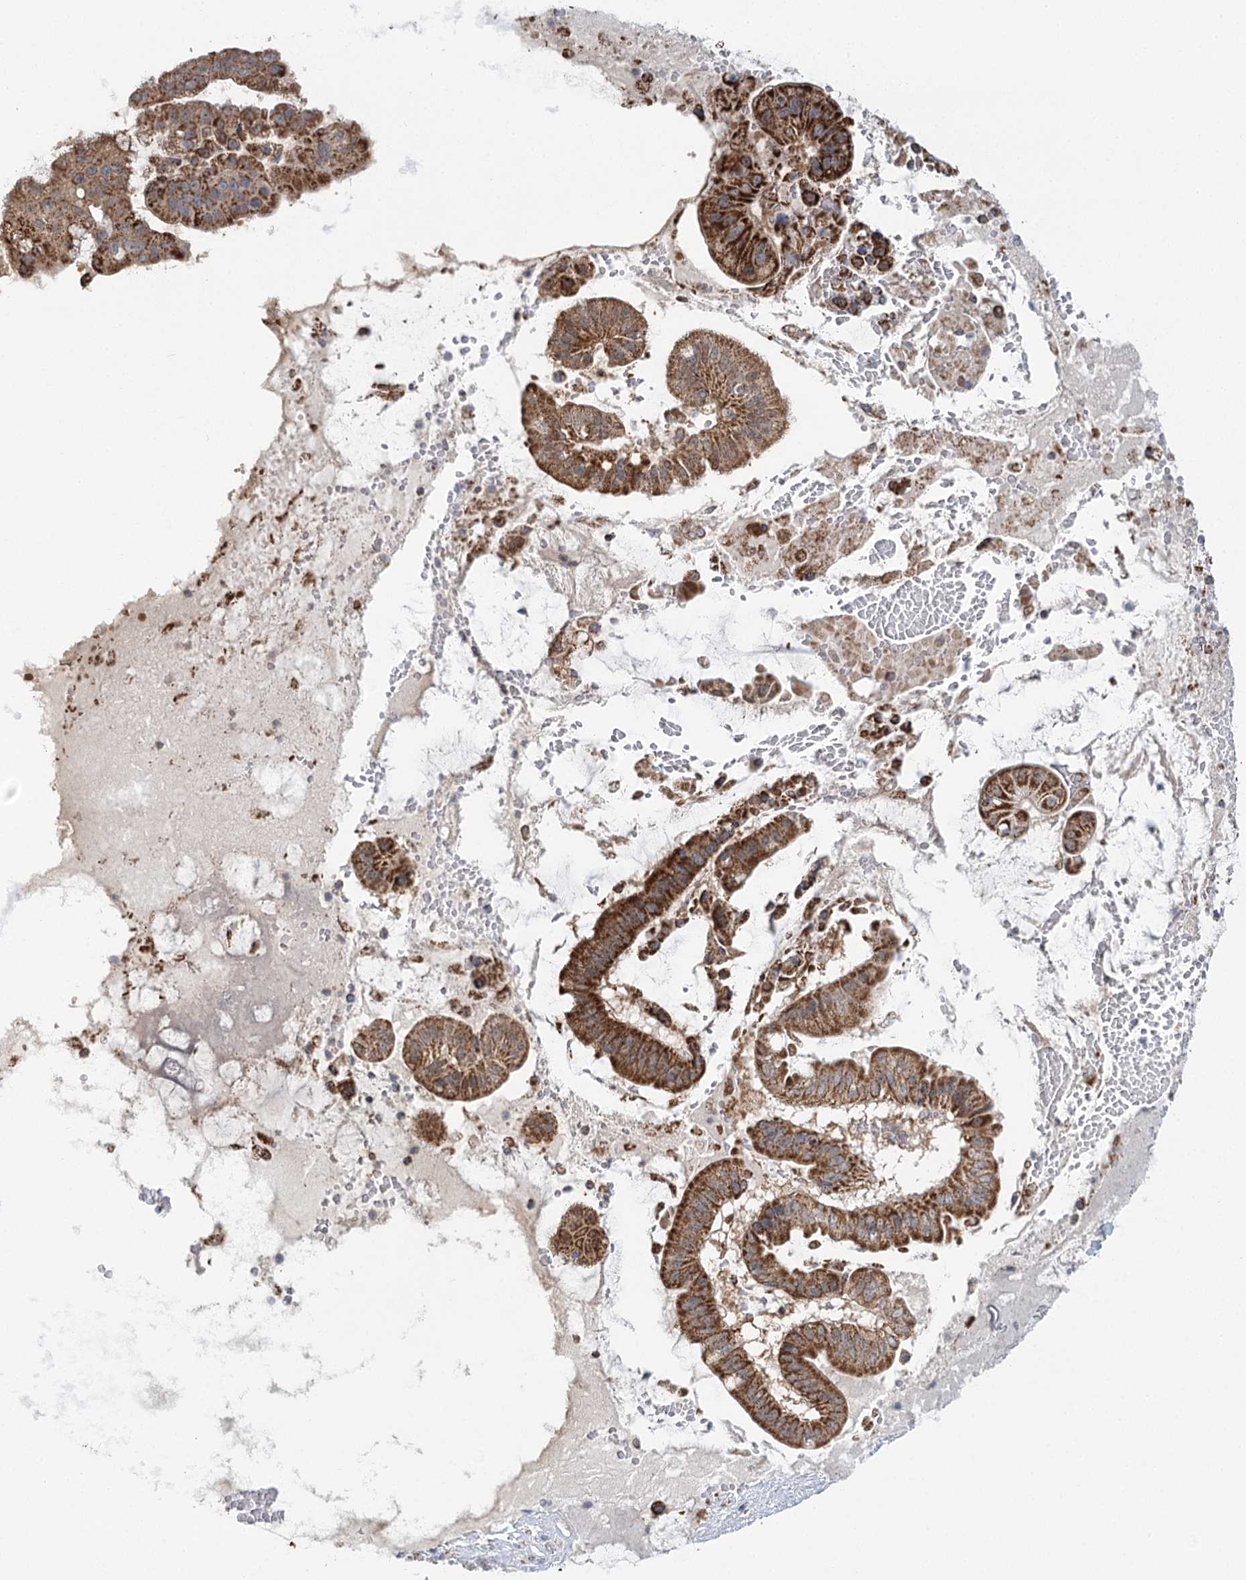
{"staining": {"intensity": "strong", "quantity": ">75%", "location": "cytoplasmic/membranous"}, "tissue": "pancreatic cancer", "cell_type": "Tumor cells", "image_type": "cancer", "snomed": [{"axis": "morphology", "description": "Inflammation, NOS"}, {"axis": "morphology", "description": "Adenocarcinoma, NOS"}, {"axis": "topography", "description": "Pancreas"}], "caption": "A brown stain highlights strong cytoplasmic/membranous positivity of a protein in human adenocarcinoma (pancreatic) tumor cells.", "gene": "TAS1R1", "patient": {"sex": "female", "age": 56}}